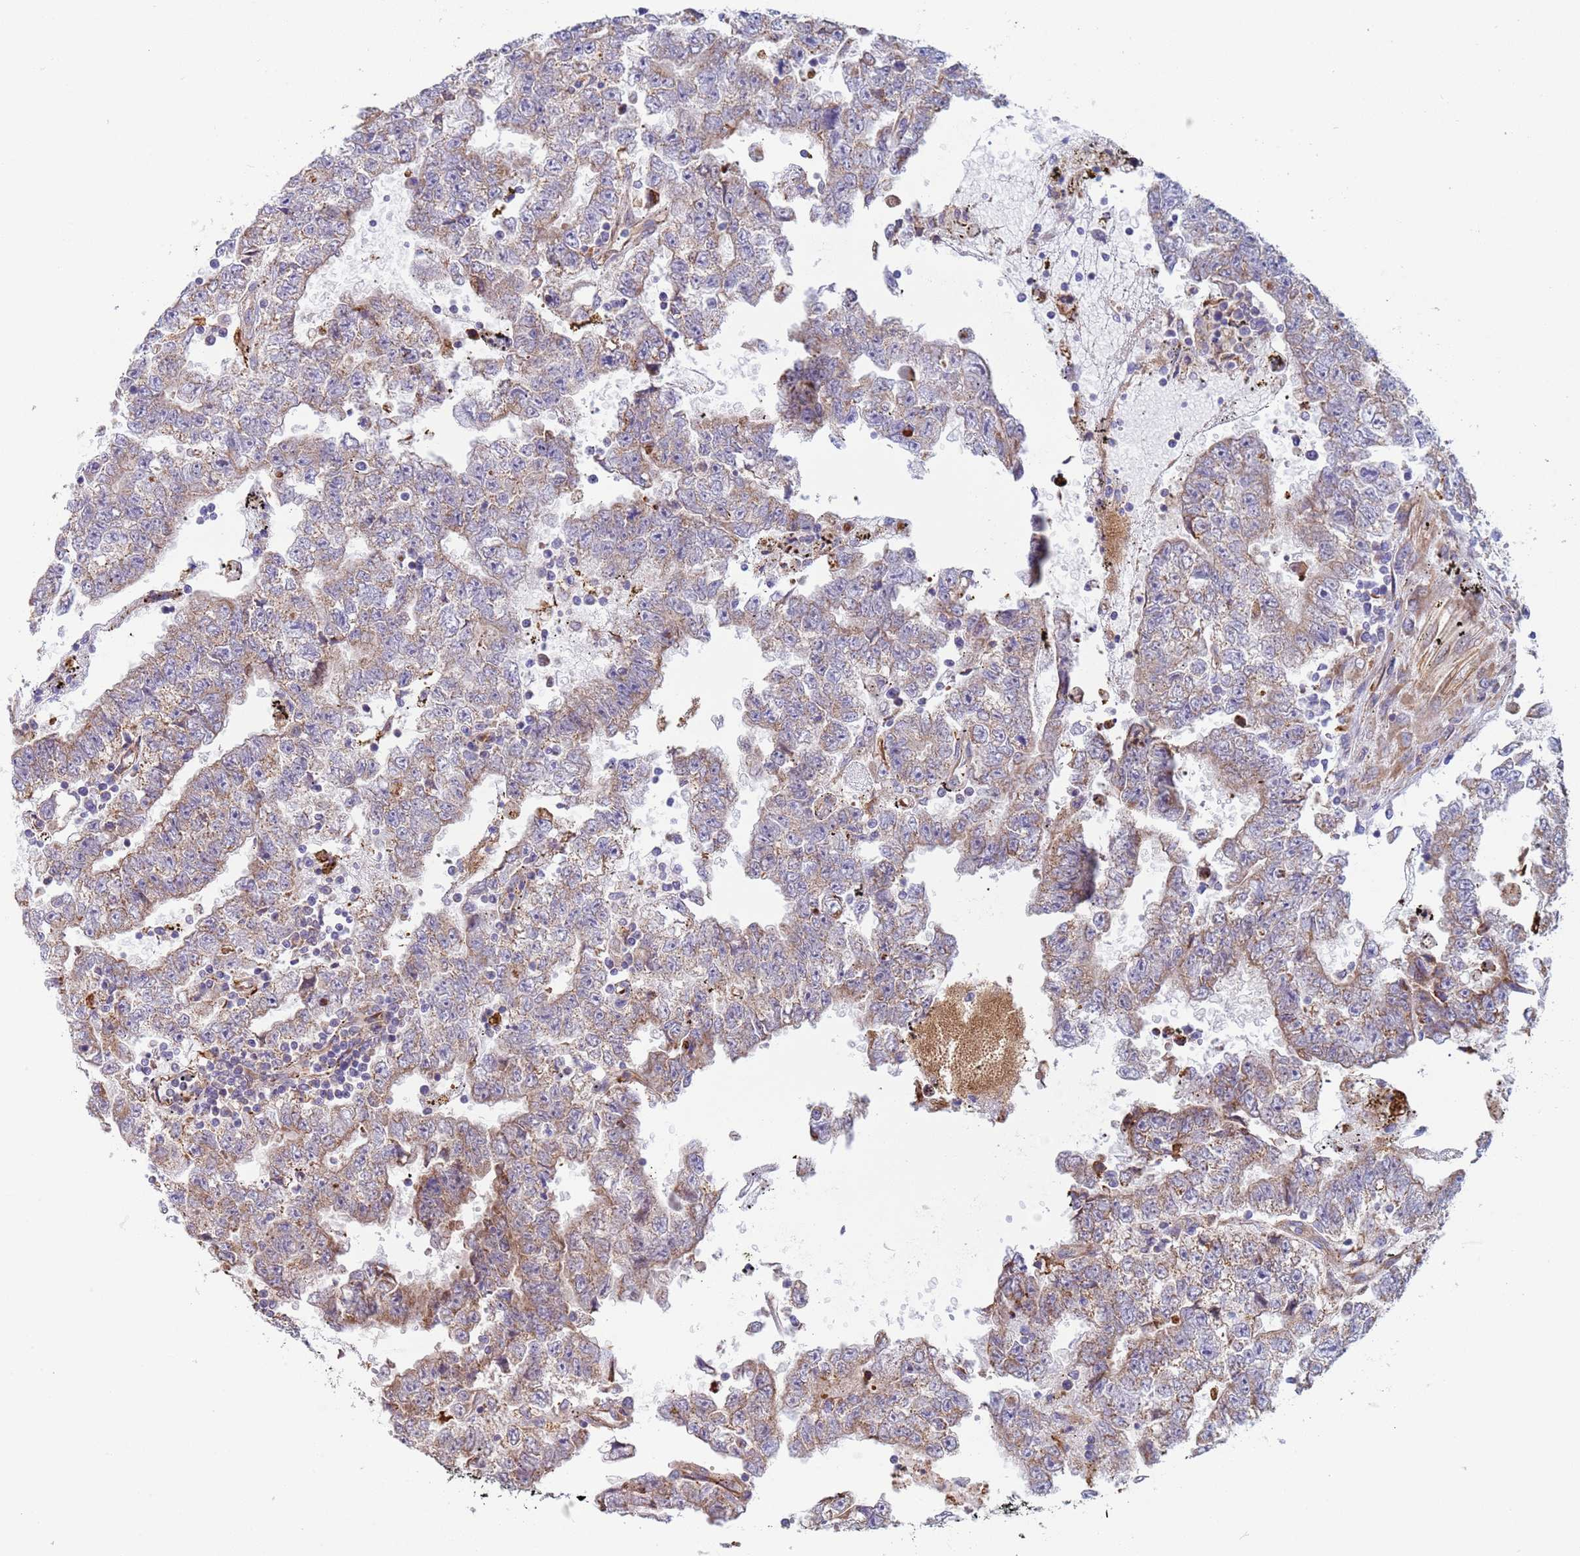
{"staining": {"intensity": "weak", "quantity": "25%-75%", "location": "cytoplasmic/membranous"}, "tissue": "testis cancer", "cell_type": "Tumor cells", "image_type": "cancer", "snomed": [{"axis": "morphology", "description": "Carcinoma, Embryonal, NOS"}, {"axis": "topography", "description": "Testis"}], "caption": "Tumor cells reveal weak cytoplasmic/membranous staining in approximately 25%-75% of cells in testis cancer (embryonal carcinoma).", "gene": "NUDT12", "patient": {"sex": "male", "age": 25}}